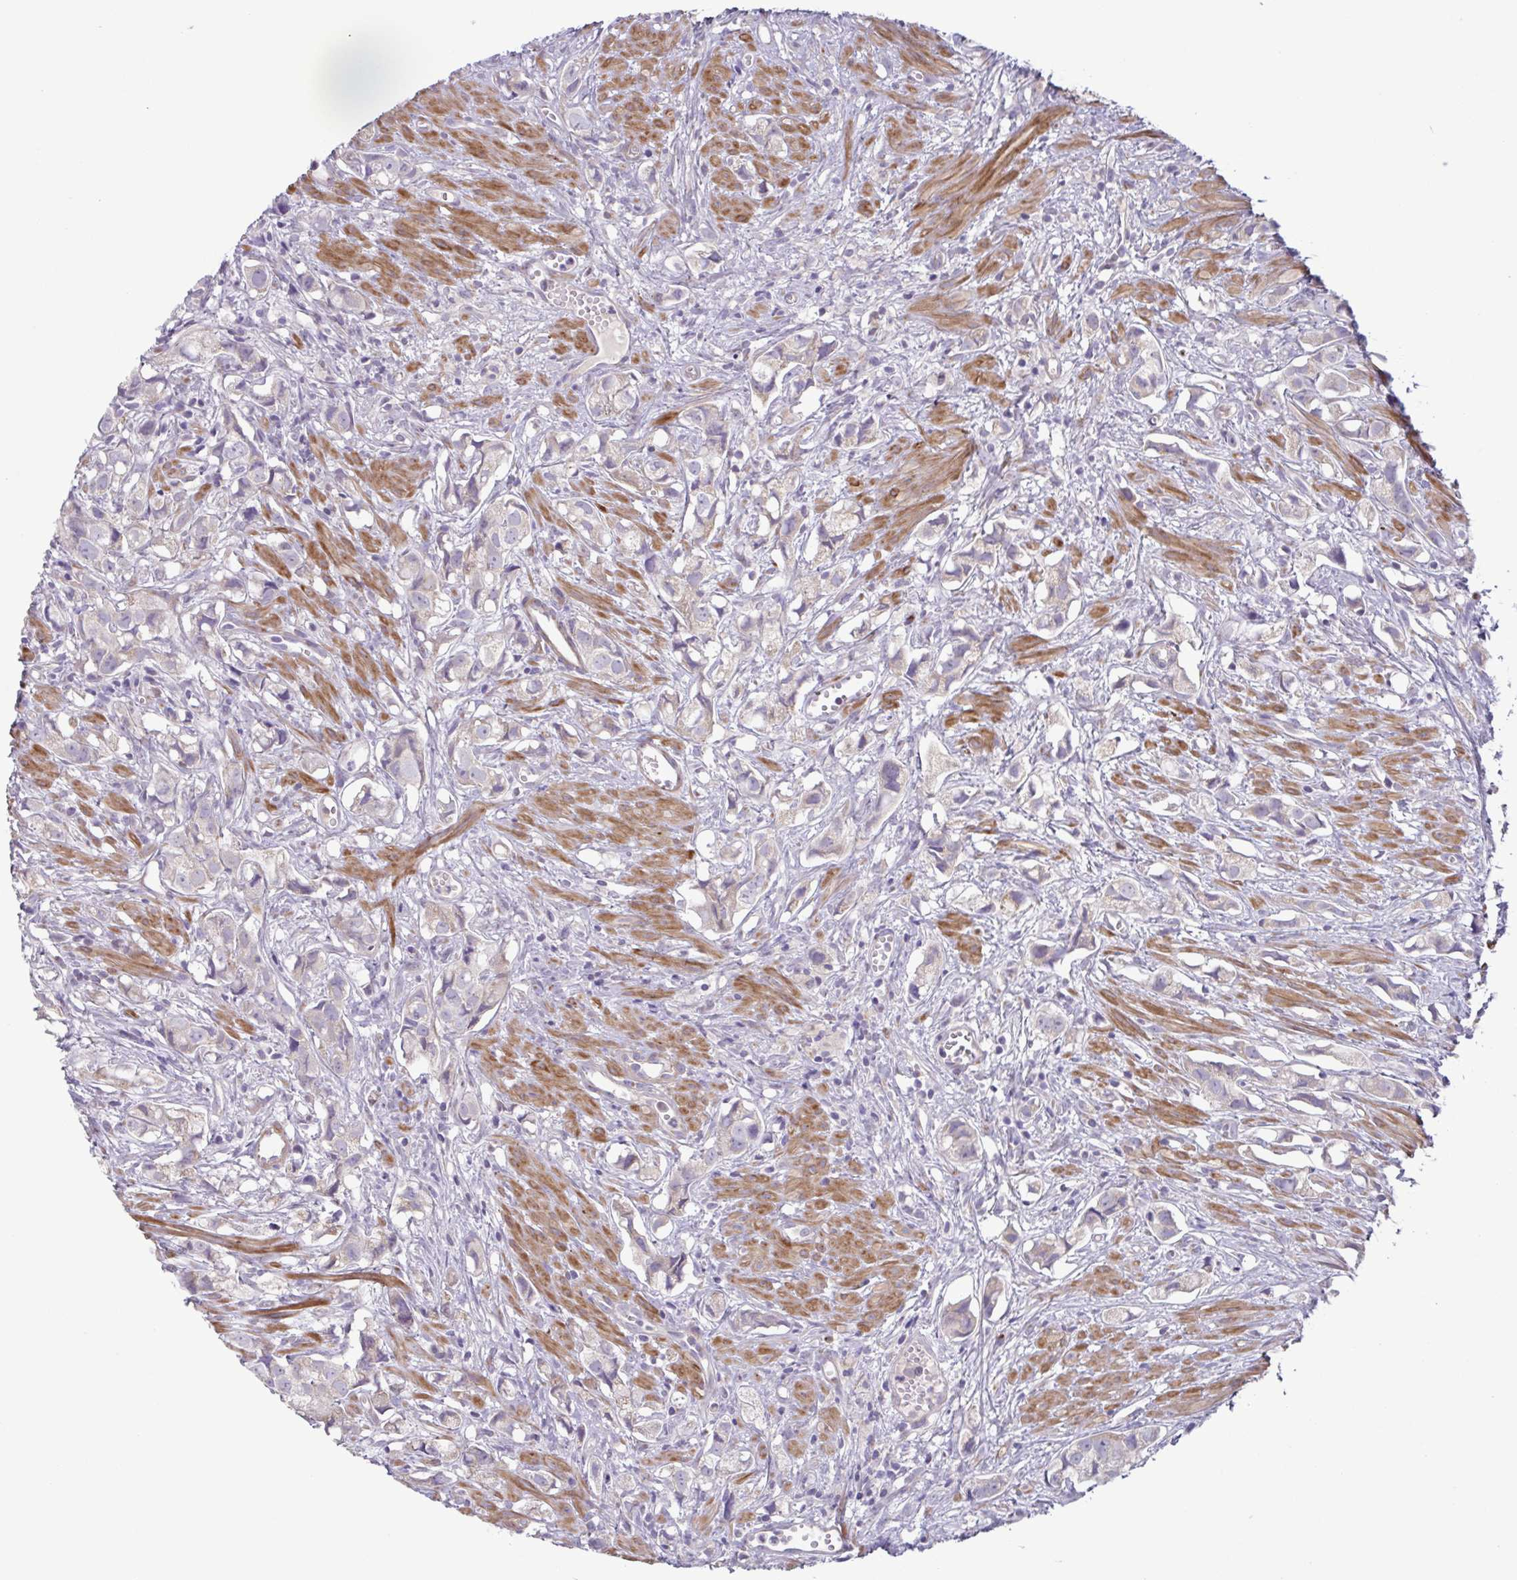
{"staining": {"intensity": "negative", "quantity": "none", "location": "none"}, "tissue": "prostate cancer", "cell_type": "Tumor cells", "image_type": "cancer", "snomed": [{"axis": "morphology", "description": "Adenocarcinoma, High grade"}, {"axis": "topography", "description": "Prostate"}], "caption": "DAB immunohistochemical staining of prostate adenocarcinoma (high-grade) shows no significant staining in tumor cells.", "gene": "COL17A1", "patient": {"sex": "male", "age": 58}}